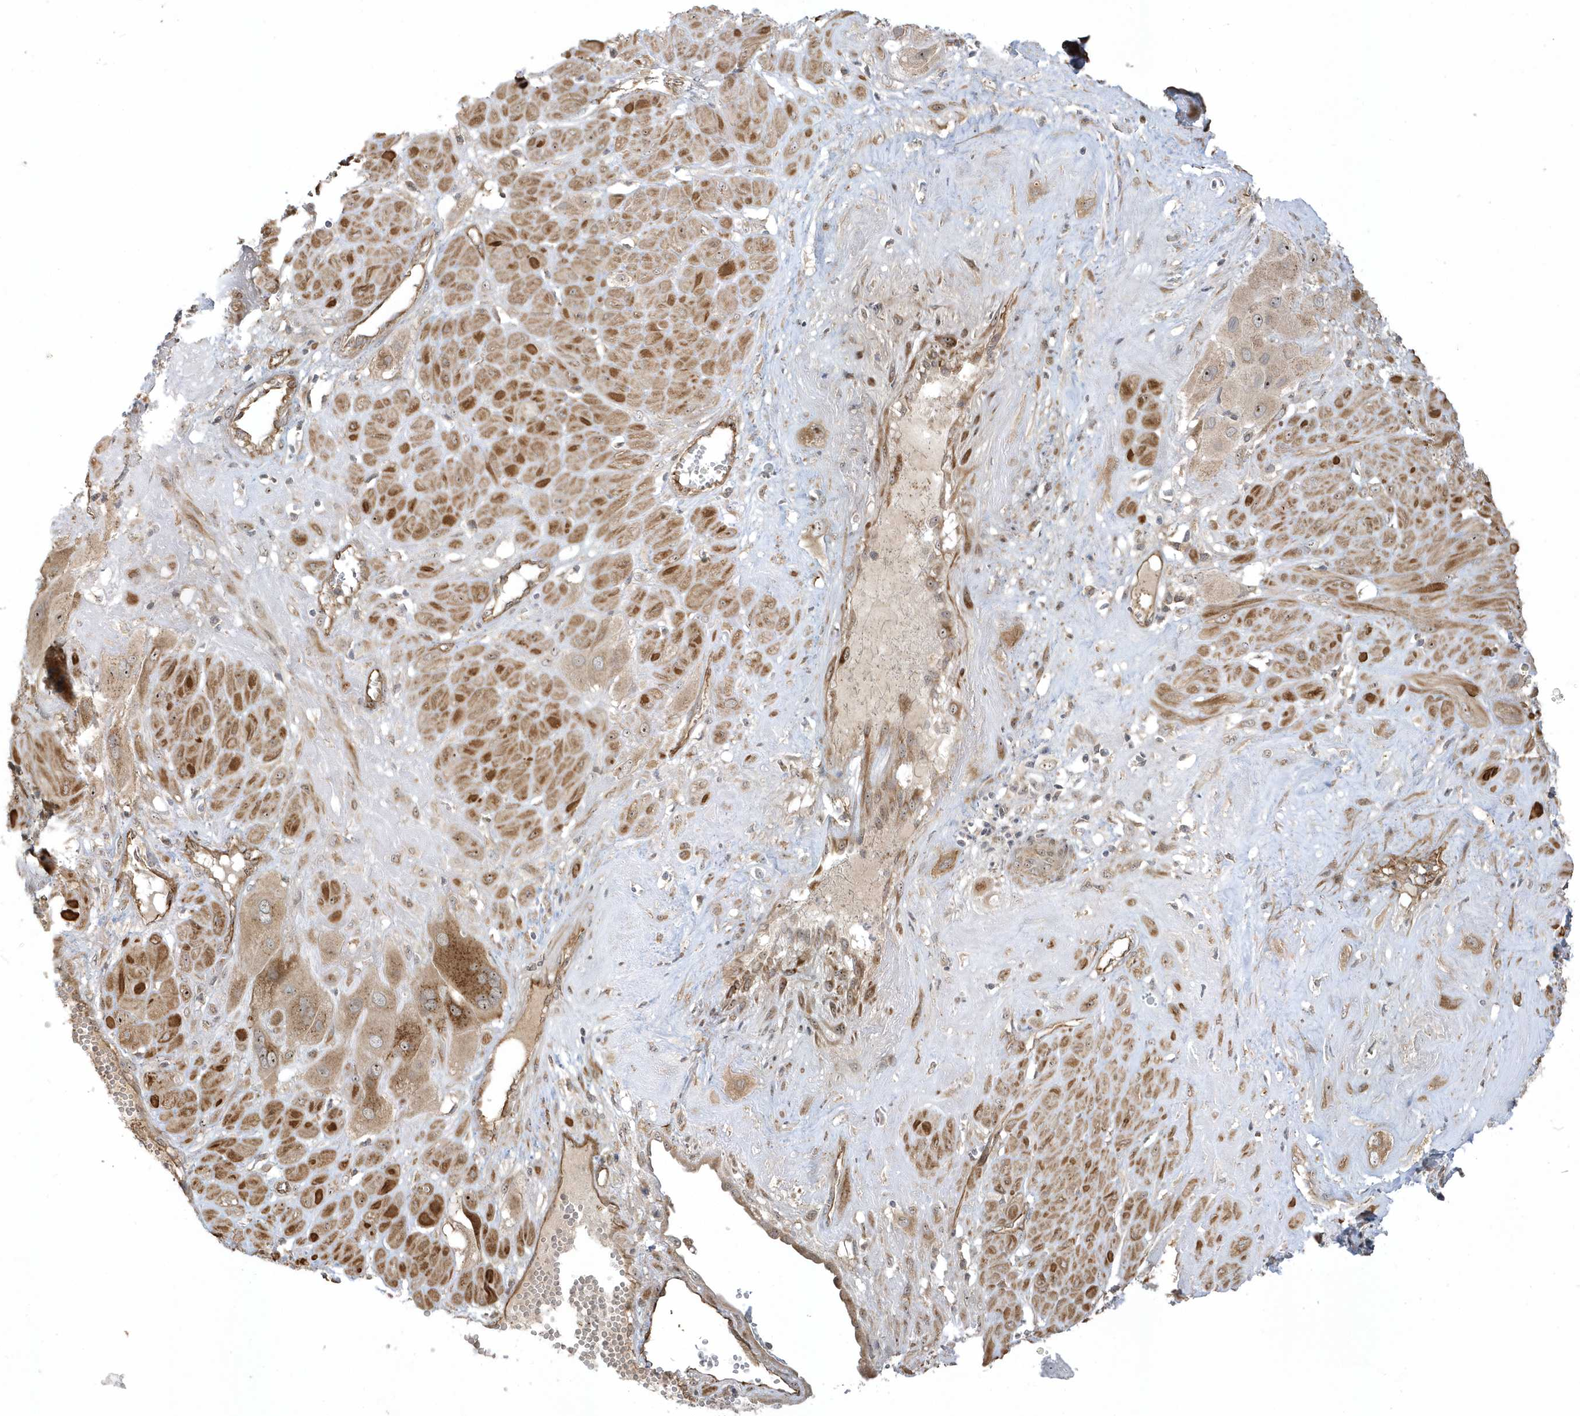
{"staining": {"intensity": "moderate", "quantity": ">75%", "location": "cytoplasmic/membranous"}, "tissue": "cervical cancer", "cell_type": "Tumor cells", "image_type": "cancer", "snomed": [{"axis": "morphology", "description": "Squamous cell carcinoma, NOS"}, {"axis": "topography", "description": "Cervix"}], "caption": "This histopathology image displays immunohistochemistry staining of human cervical squamous cell carcinoma, with medium moderate cytoplasmic/membranous expression in about >75% of tumor cells.", "gene": "ECM2", "patient": {"sex": "female", "age": 34}}